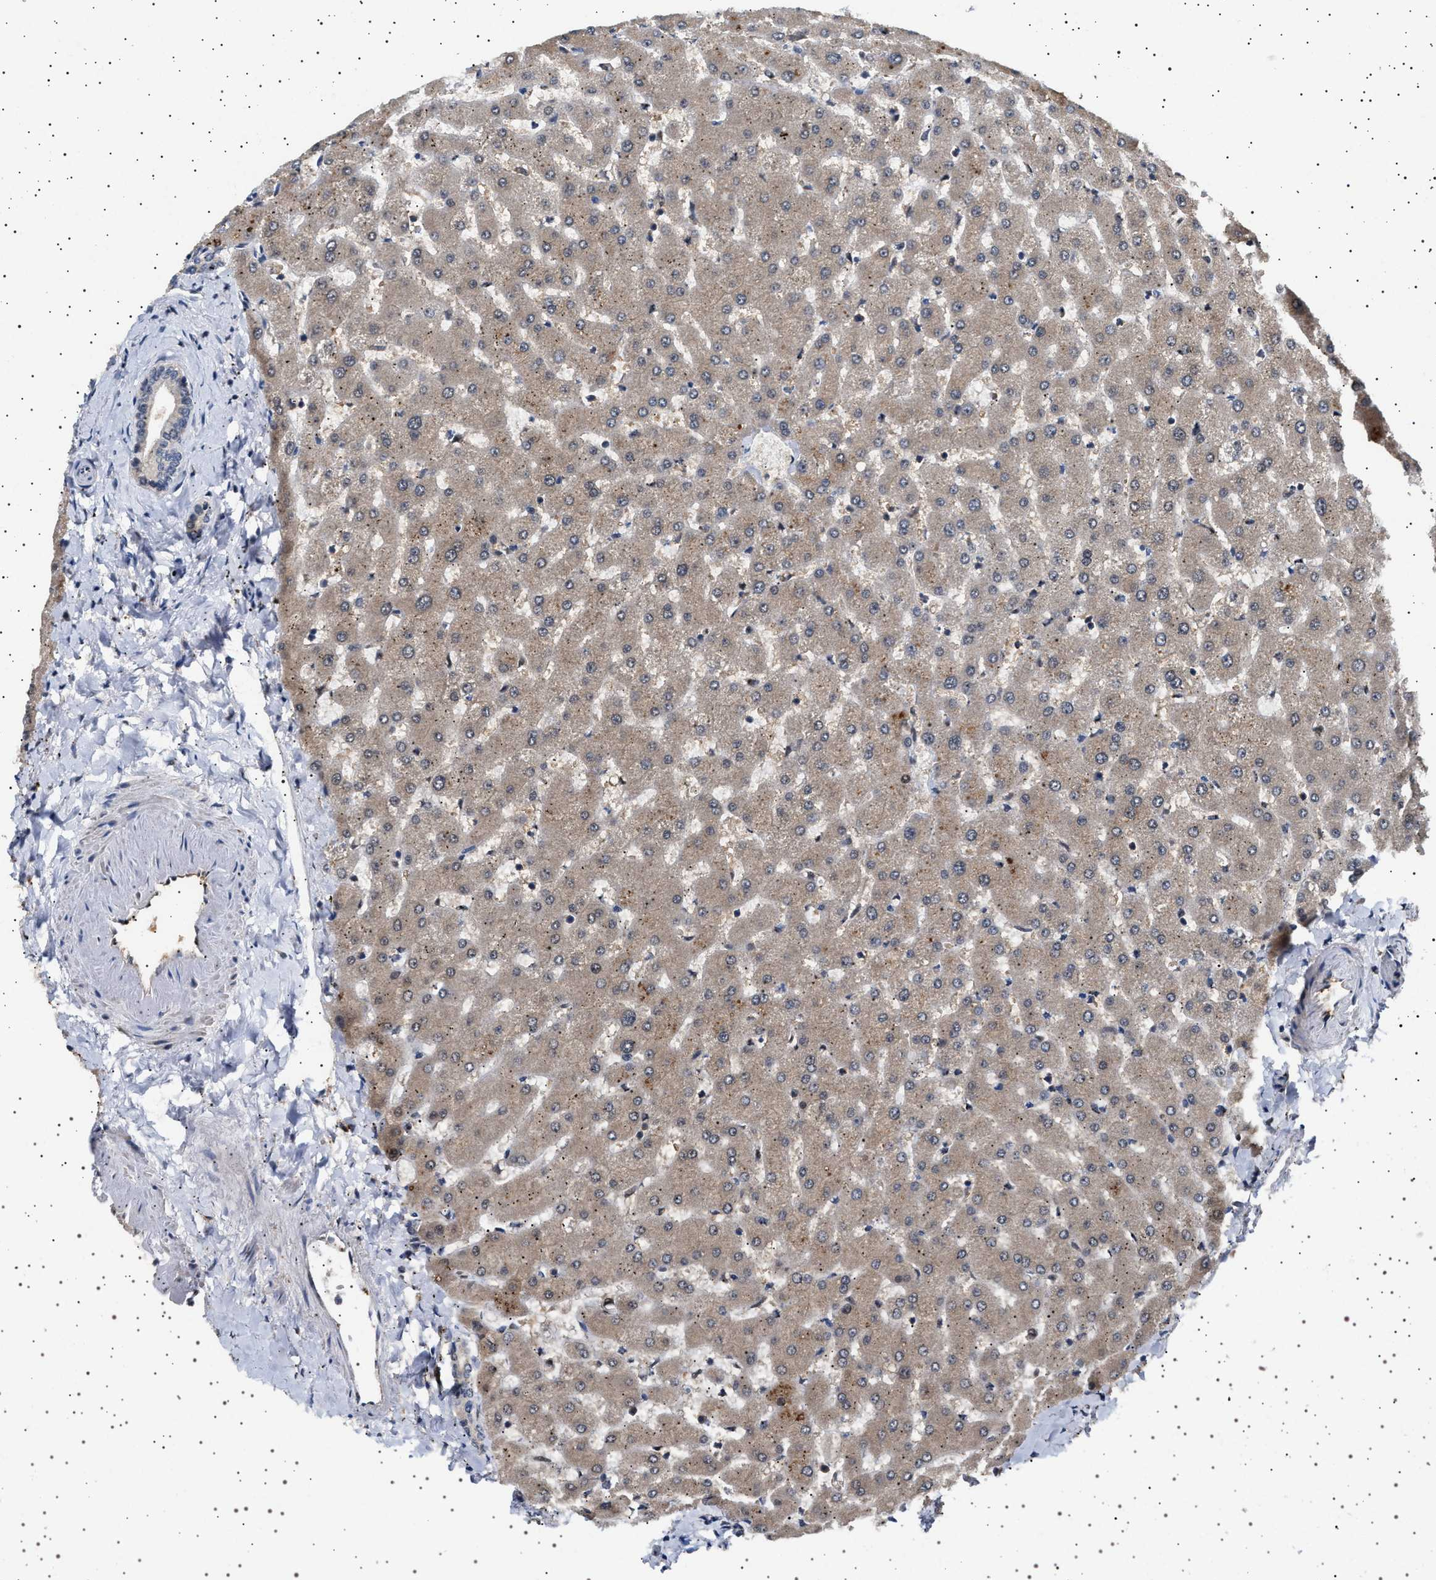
{"staining": {"intensity": "negative", "quantity": "none", "location": "none"}, "tissue": "liver", "cell_type": "Cholangiocytes", "image_type": "normal", "snomed": [{"axis": "morphology", "description": "Normal tissue, NOS"}, {"axis": "topography", "description": "Liver"}], "caption": "This is a micrograph of IHC staining of normal liver, which shows no expression in cholangiocytes.", "gene": "FICD", "patient": {"sex": "female", "age": 63}}